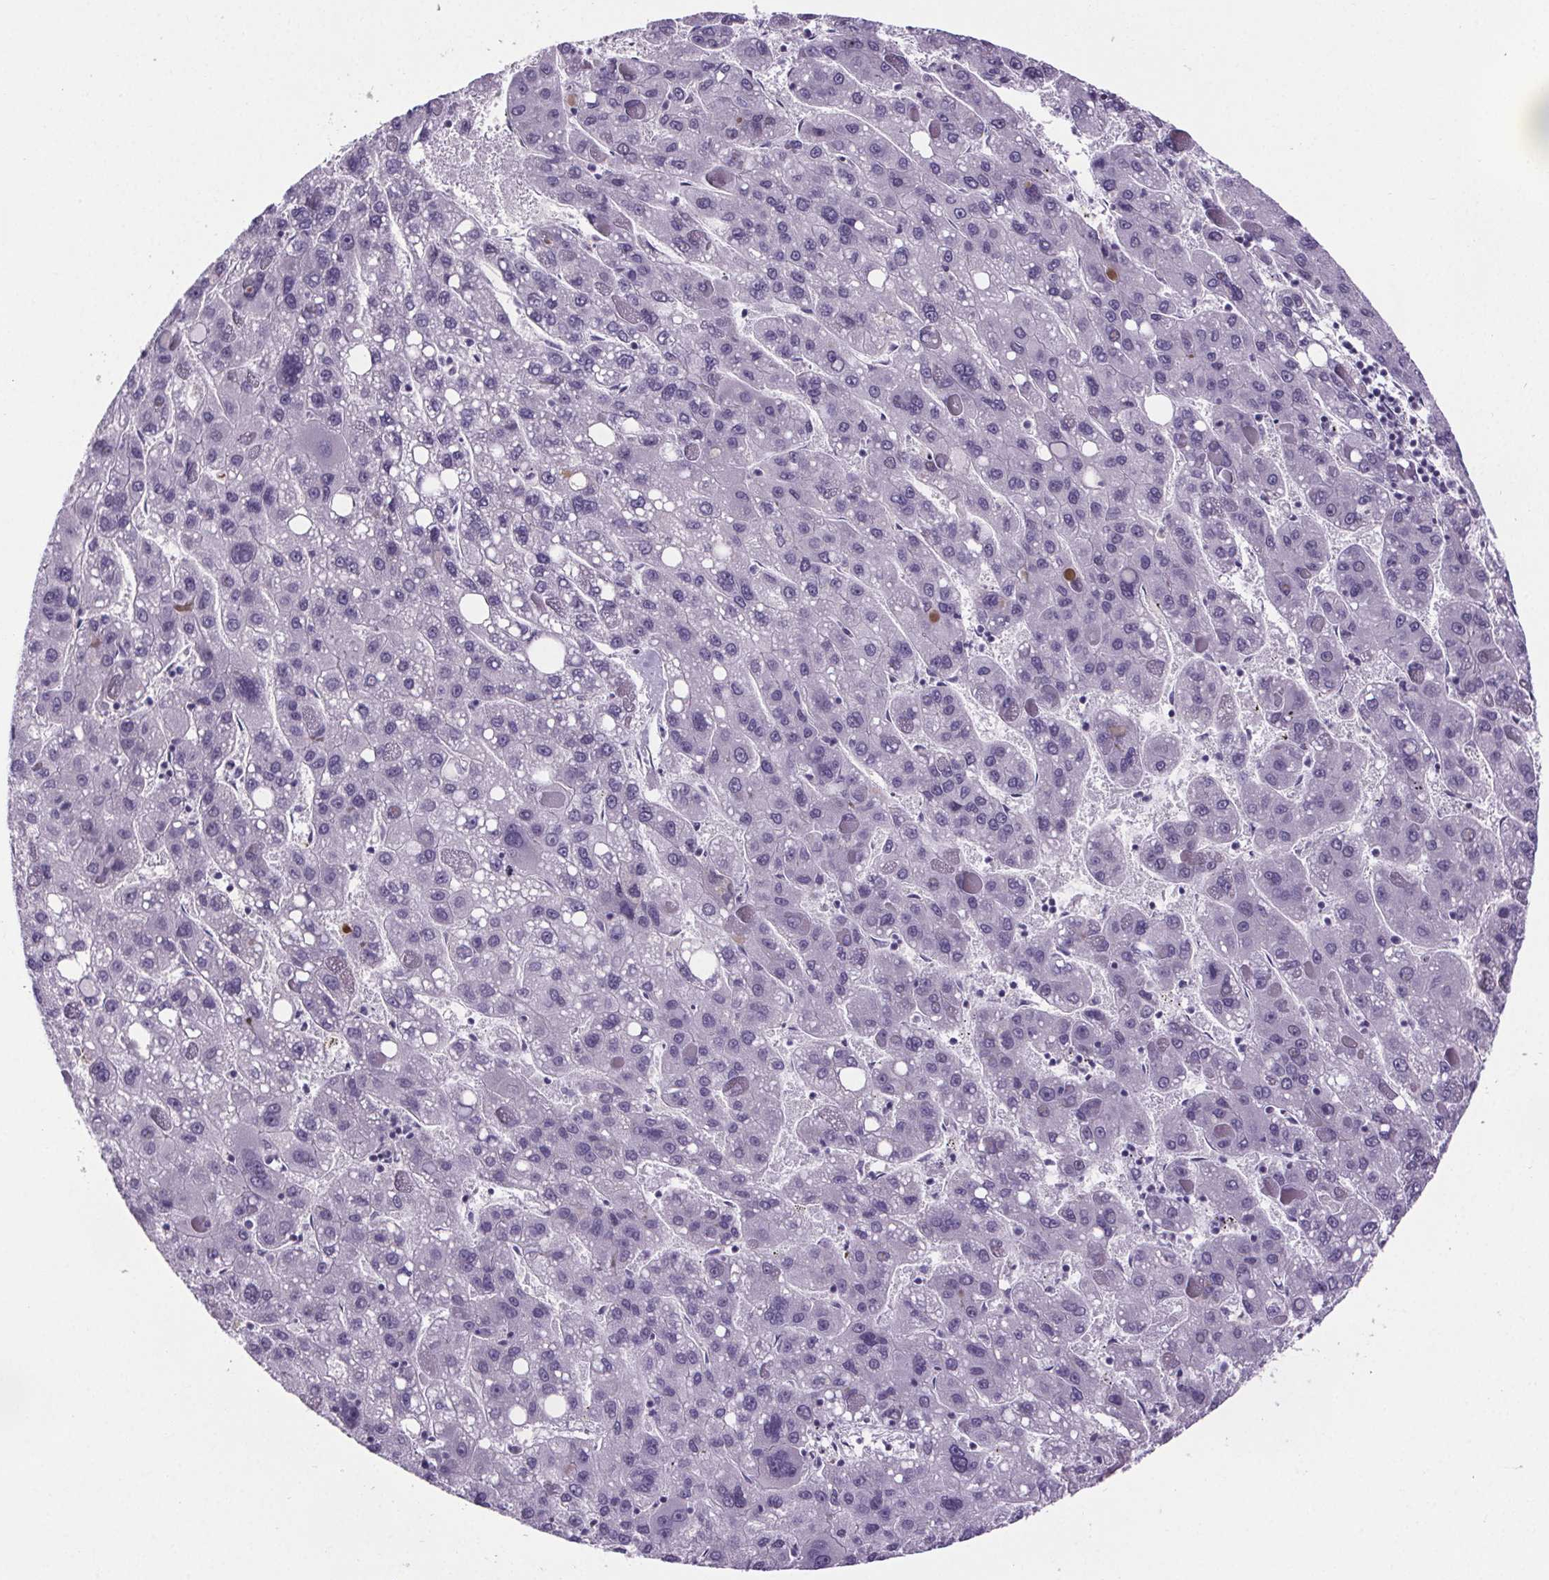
{"staining": {"intensity": "negative", "quantity": "none", "location": "none"}, "tissue": "liver cancer", "cell_type": "Tumor cells", "image_type": "cancer", "snomed": [{"axis": "morphology", "description": "Carcinoma, Hepatocellular, NOS"}, {"axis": "topography", "description": "Liver"}], "caption": "Human liver cancer (hepatocellular carcinoma) stained for a protein using immunohistochemistry (IHC) displays no staining in tumor cells.", "gene": "CUBN", "patient": {"sex": "female", "age": 82}}